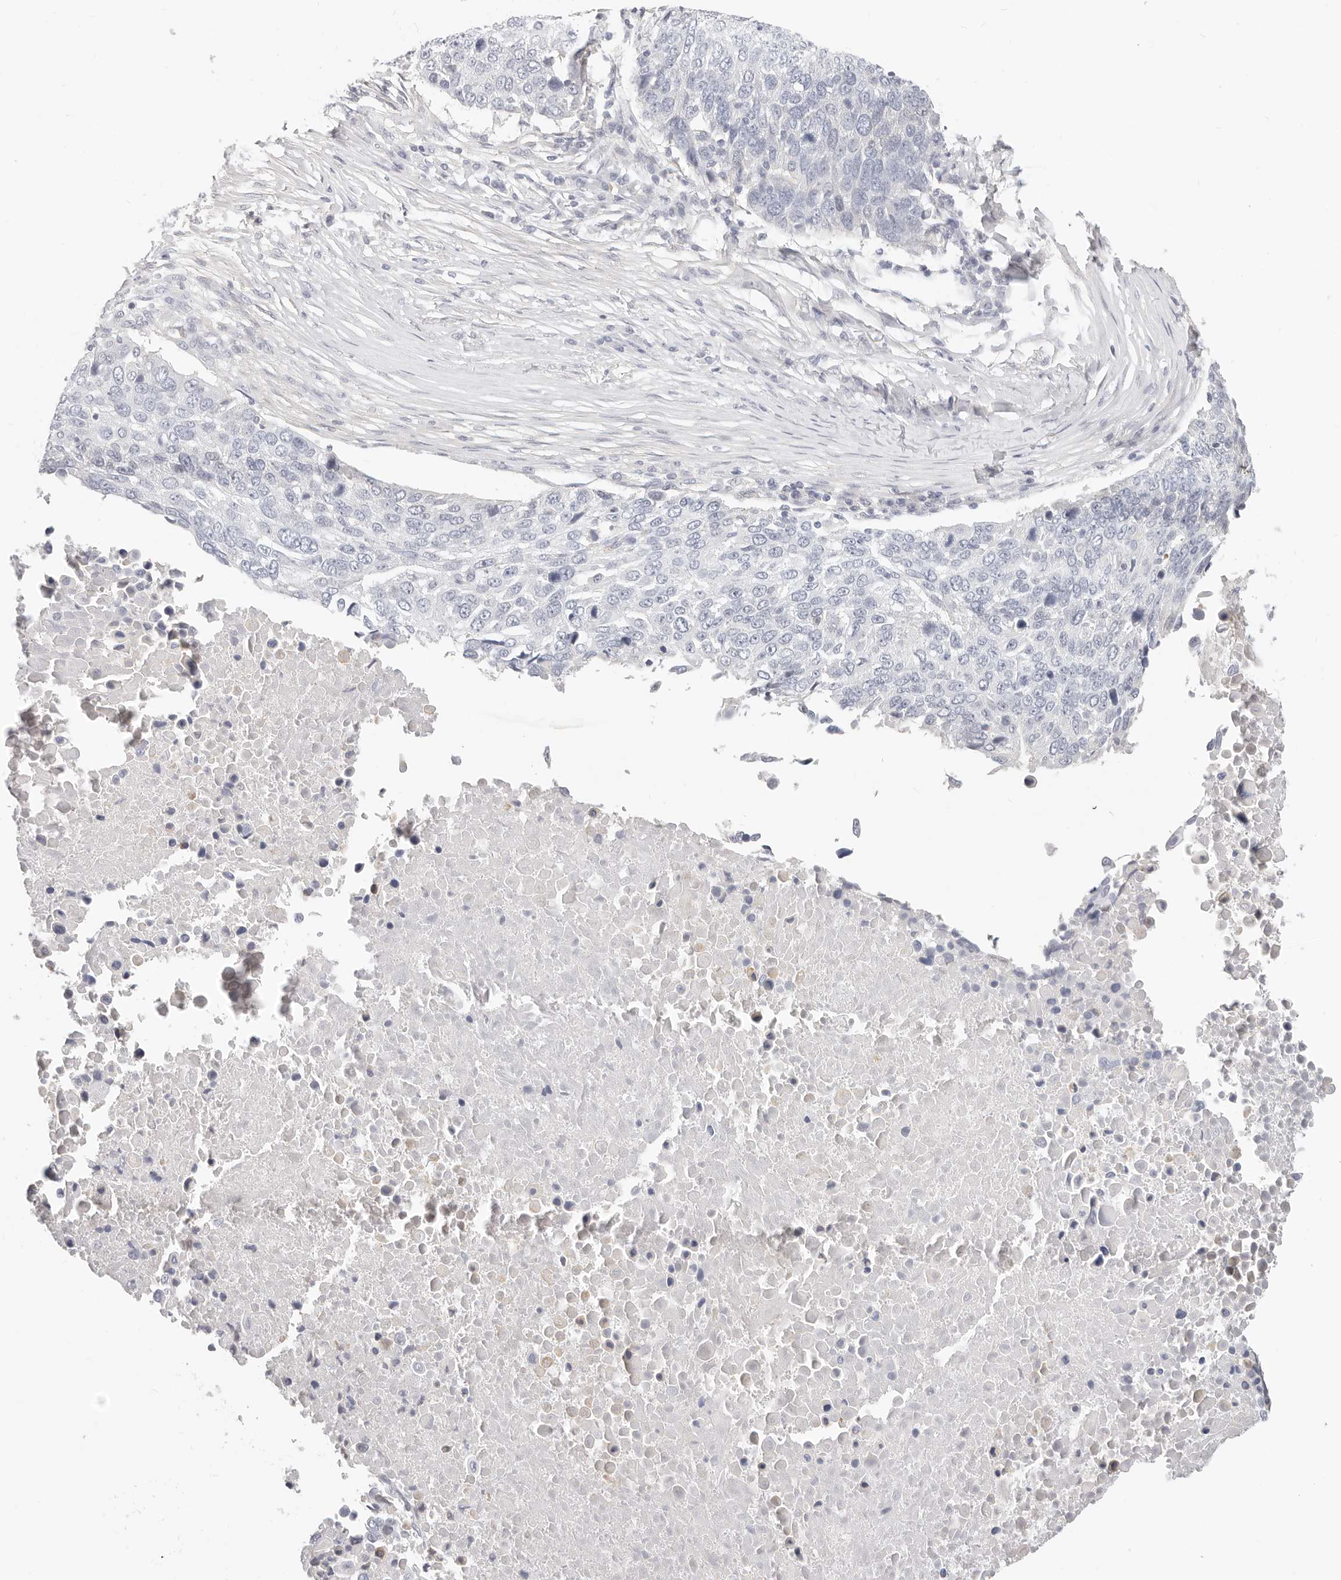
{"staining": {"intensity": "negative", "quantity": "none", "location": "none"}, "tissue": "lung cancer", "cell_type": "Tumor cells", "image_type": "cancer", "snomed": [{"axis": "morphology", "description": "Squamous cell carcinoma, NOS"}, {"axis": "topography", "description": "Lung"}], "caption": "High magnification brightfield microscopy of lung cancer stained with DAB (brown) and counterstained with hematoxylin (blue): tumor cells show no significant staining.", "gene": "DTNBP1", "patient": {"sex": "male", "age": 66}}